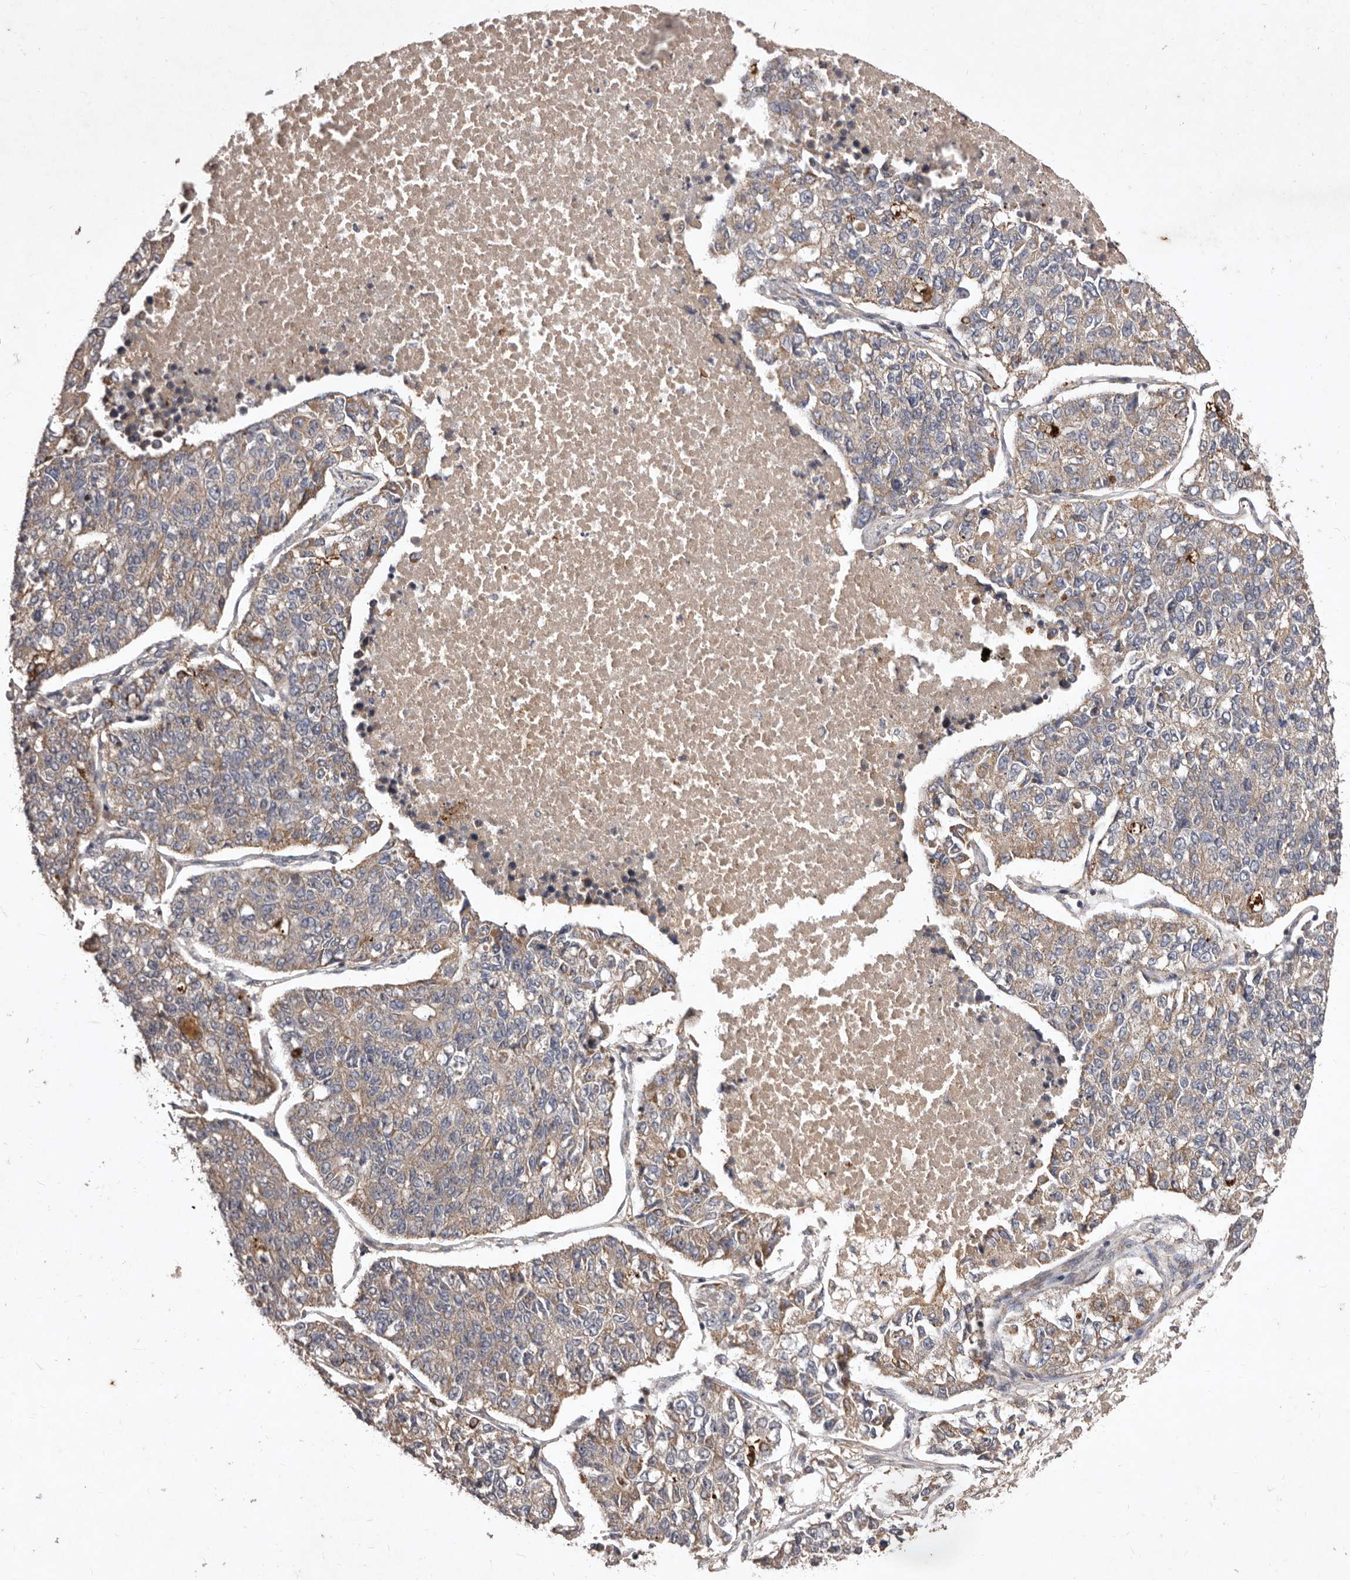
{"staining": {"intensity": "moderate", "quantity": "<25%", "location": "cytoplasmic/membranous"}, "tissue": "lung cancer", "cell_type": "Tumor cells", "image_type": "cancer", "snomed": [{"axis": "morphology", "description": "Adenocarcinoma, NOS"}, {"axis": "topography", "description": "Lung"}], "caption": "Lung cancer (adenocarcinoma) stained with a protein marker displays moderate staining in tumor cells.", "gene": "FLAD1", "patient": {"sex": "male", "age": 49}}